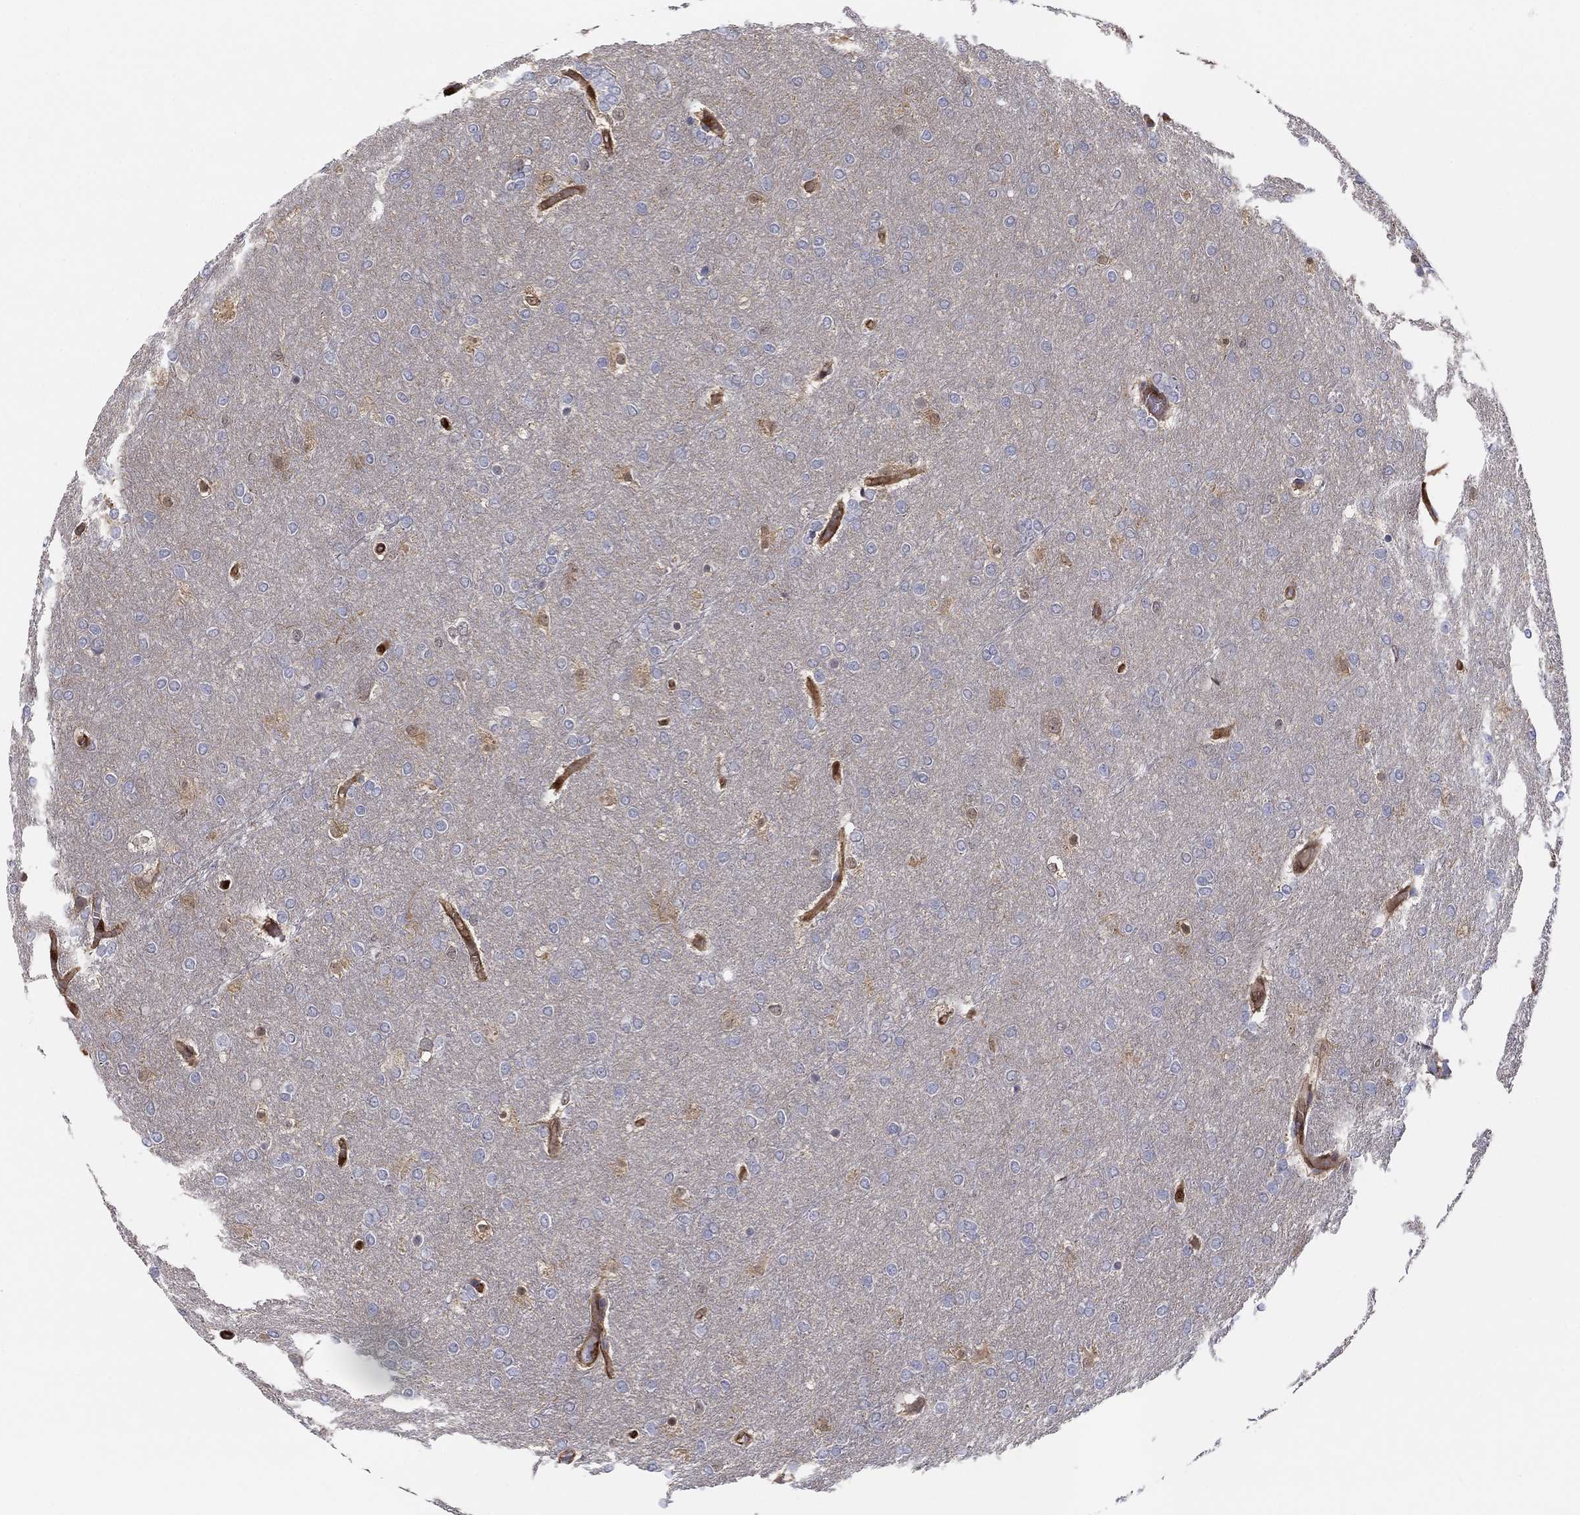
{"staining": {"intensity": "negative", "quantity": "none", "location": "none"}, "tissue": "glioma", "cell_type": "Tumor cells", "image_type": "cancer", "snomed": [{"axis": "morphology", "description": "Glioma, malignant, High grade"}, {"axis": "topography", "description": "Brain"}], "caption": "The micrograph demonstrates no significant staining in tumor cells of glioma. Brightfield microscopy of IHC stained with DAB (3,3'-diaminobenzidine) (brown) and hematoxylin (blue), captured at high magnification.", "gene": "PDXK", "patient": {"sex": "female", "age": 61}}